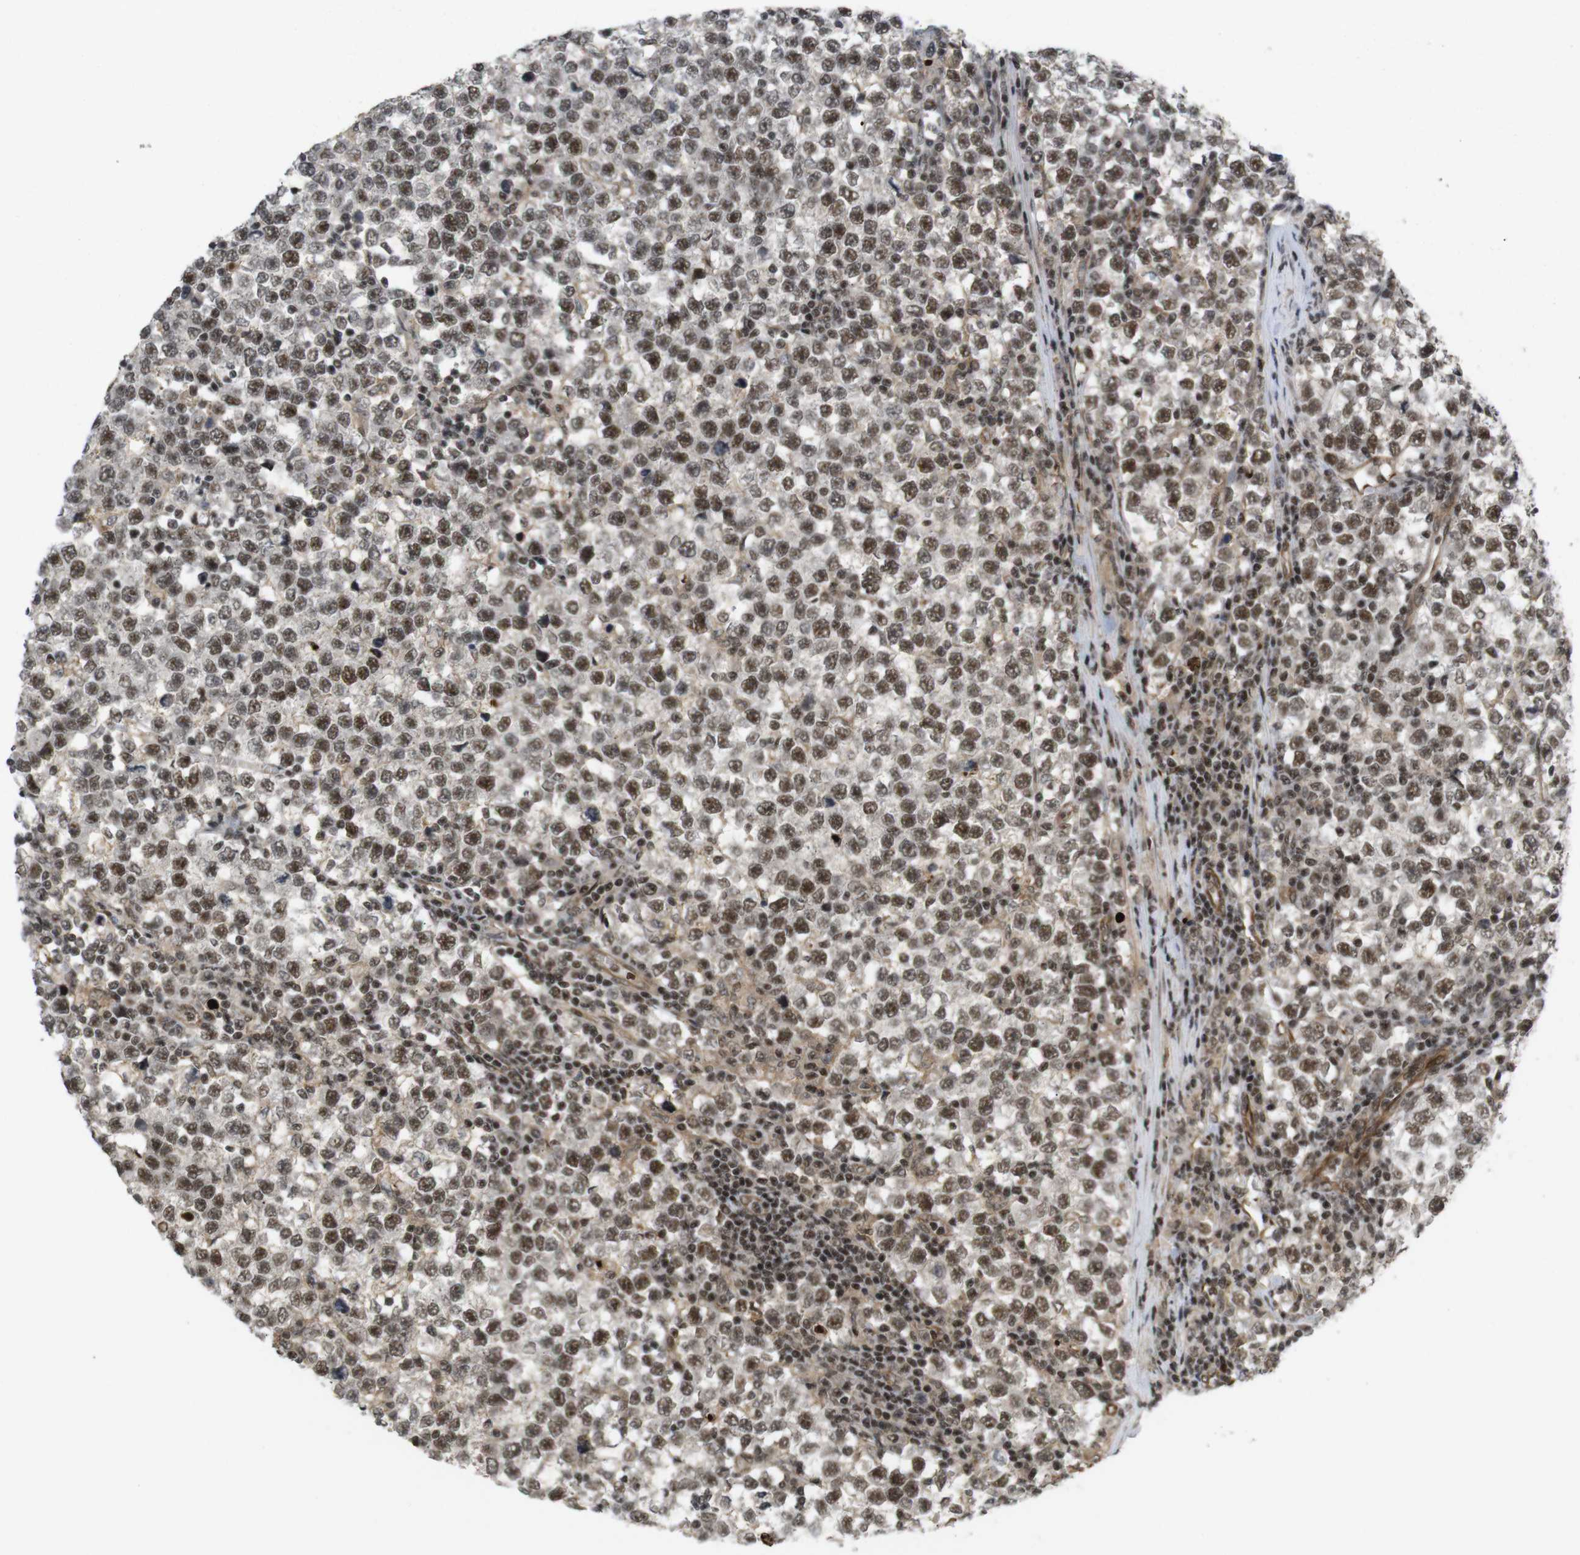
{"staining": {"intensity": "moderate", "quantity": ">75%", "location": "nuclear"}, "tissue": "testis cancer", "cell_type": "Tumor cells", "image_type": "cancer", "snomed": [{"axis": "morphology", "description": "Seminoma, NOS"}, {"axis": "topography", "description": "Testis"}], "caption": "Protein expression analysis of human testis seminoma reveals moderate nuclear positivity in approximately >75% of tumor cells. Using DAB (brown) and hematoxylin (blue) stains, captured at high magnification using brightfield microscopy.", "gene": "SP2", "patient": {"sex": "male", "age": 43}}